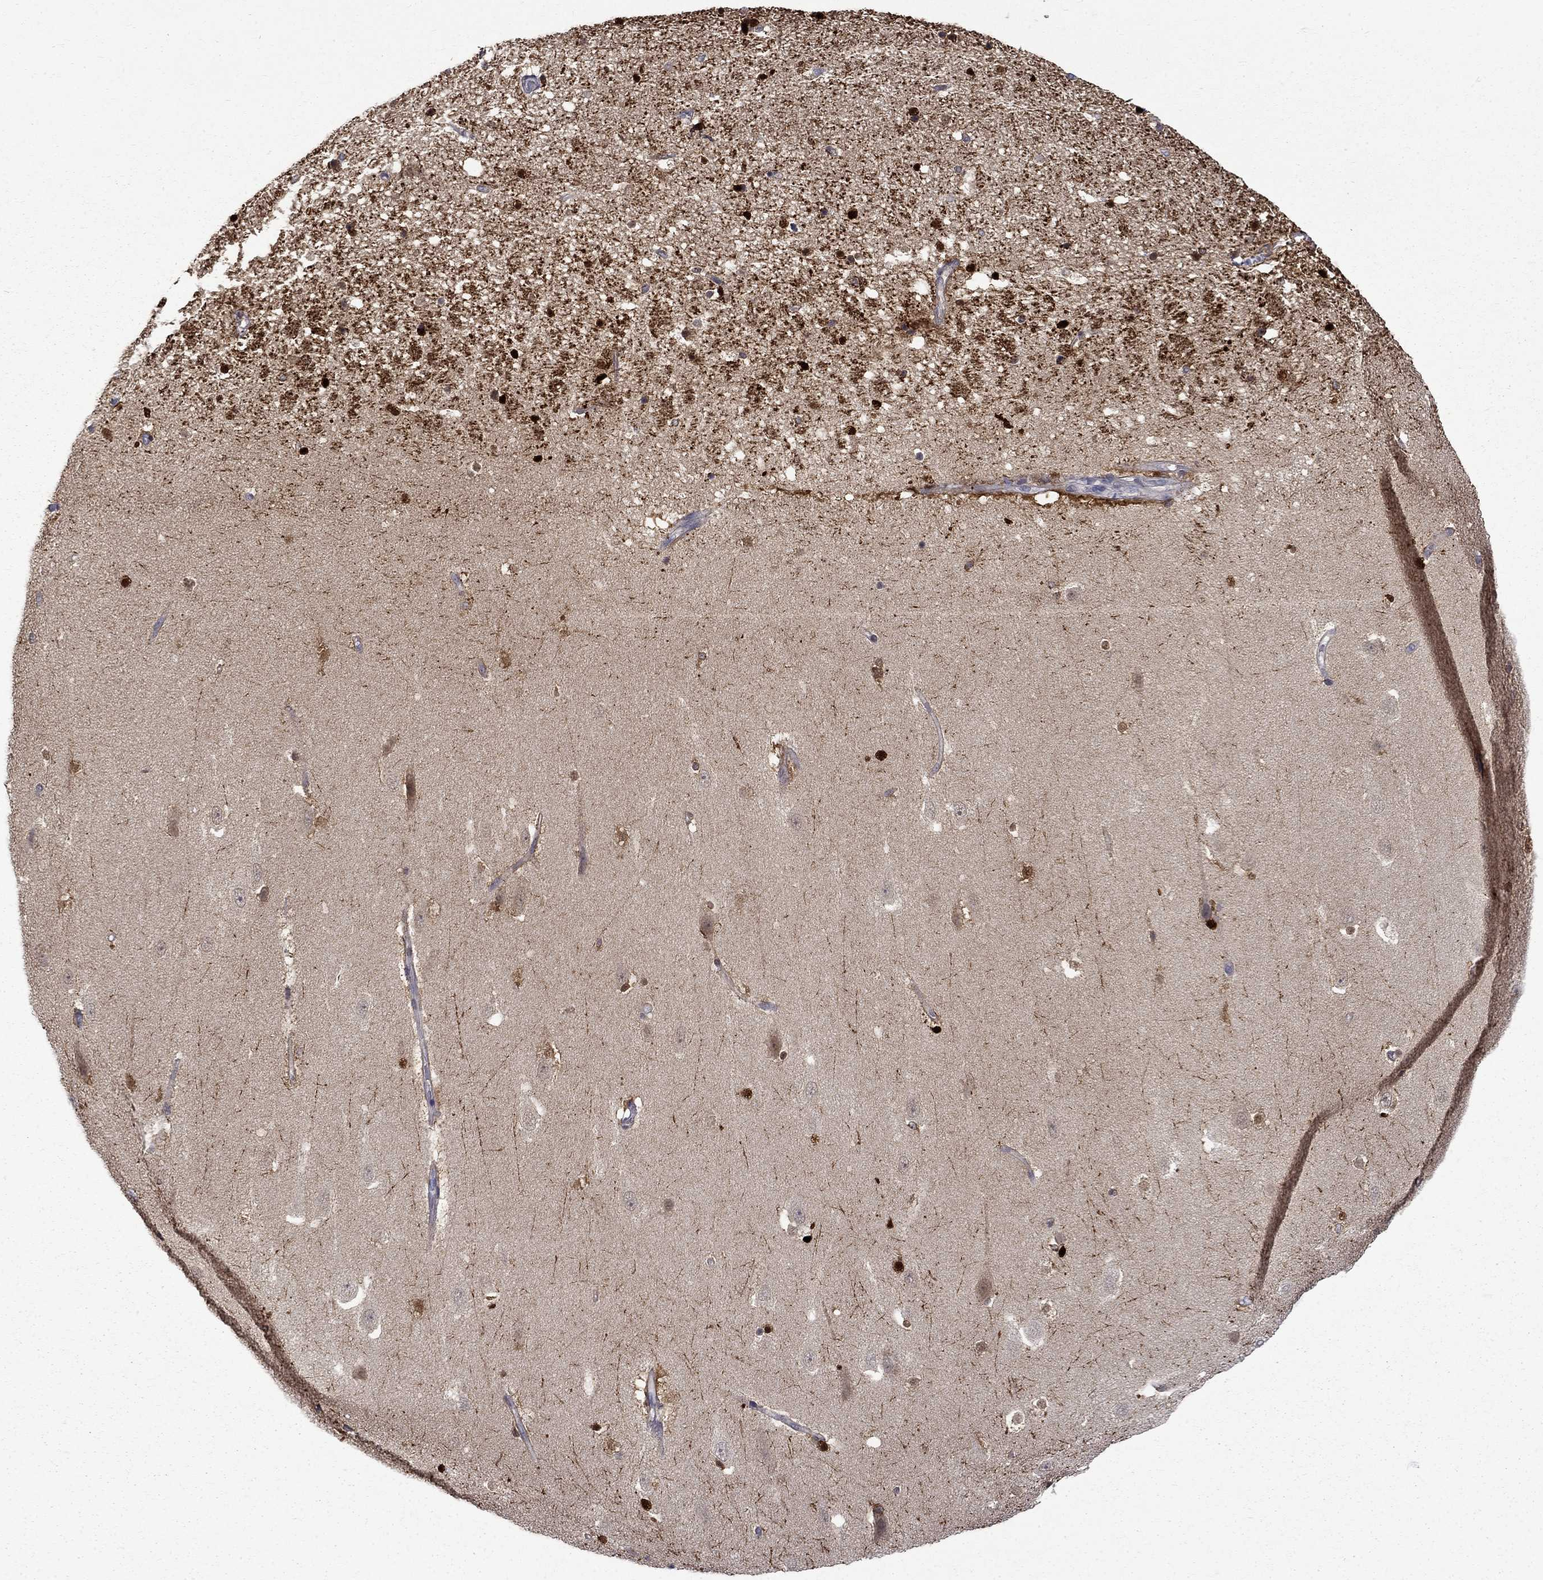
{"staining": {"intensity": "strong", "quantity": ">75%", "location": "cytoplasmic/membranous"}, "tissue": "hippocampus", "cell_type": "Glial cells", "image_type": "normal", "snomed": [{"axis": "morphology", "description": "Normal tissue, NOS"}, {"axis": "topography", "description": "Hippocampus"}], "caption": "About >75% of glial cells in normal hippocampus display strong cytoplasmic/membranous protein staining as visualized by brown immunohistochemical staining.", "gene": "PCBP2", "patient": {"sex": "male", "age": 49}}